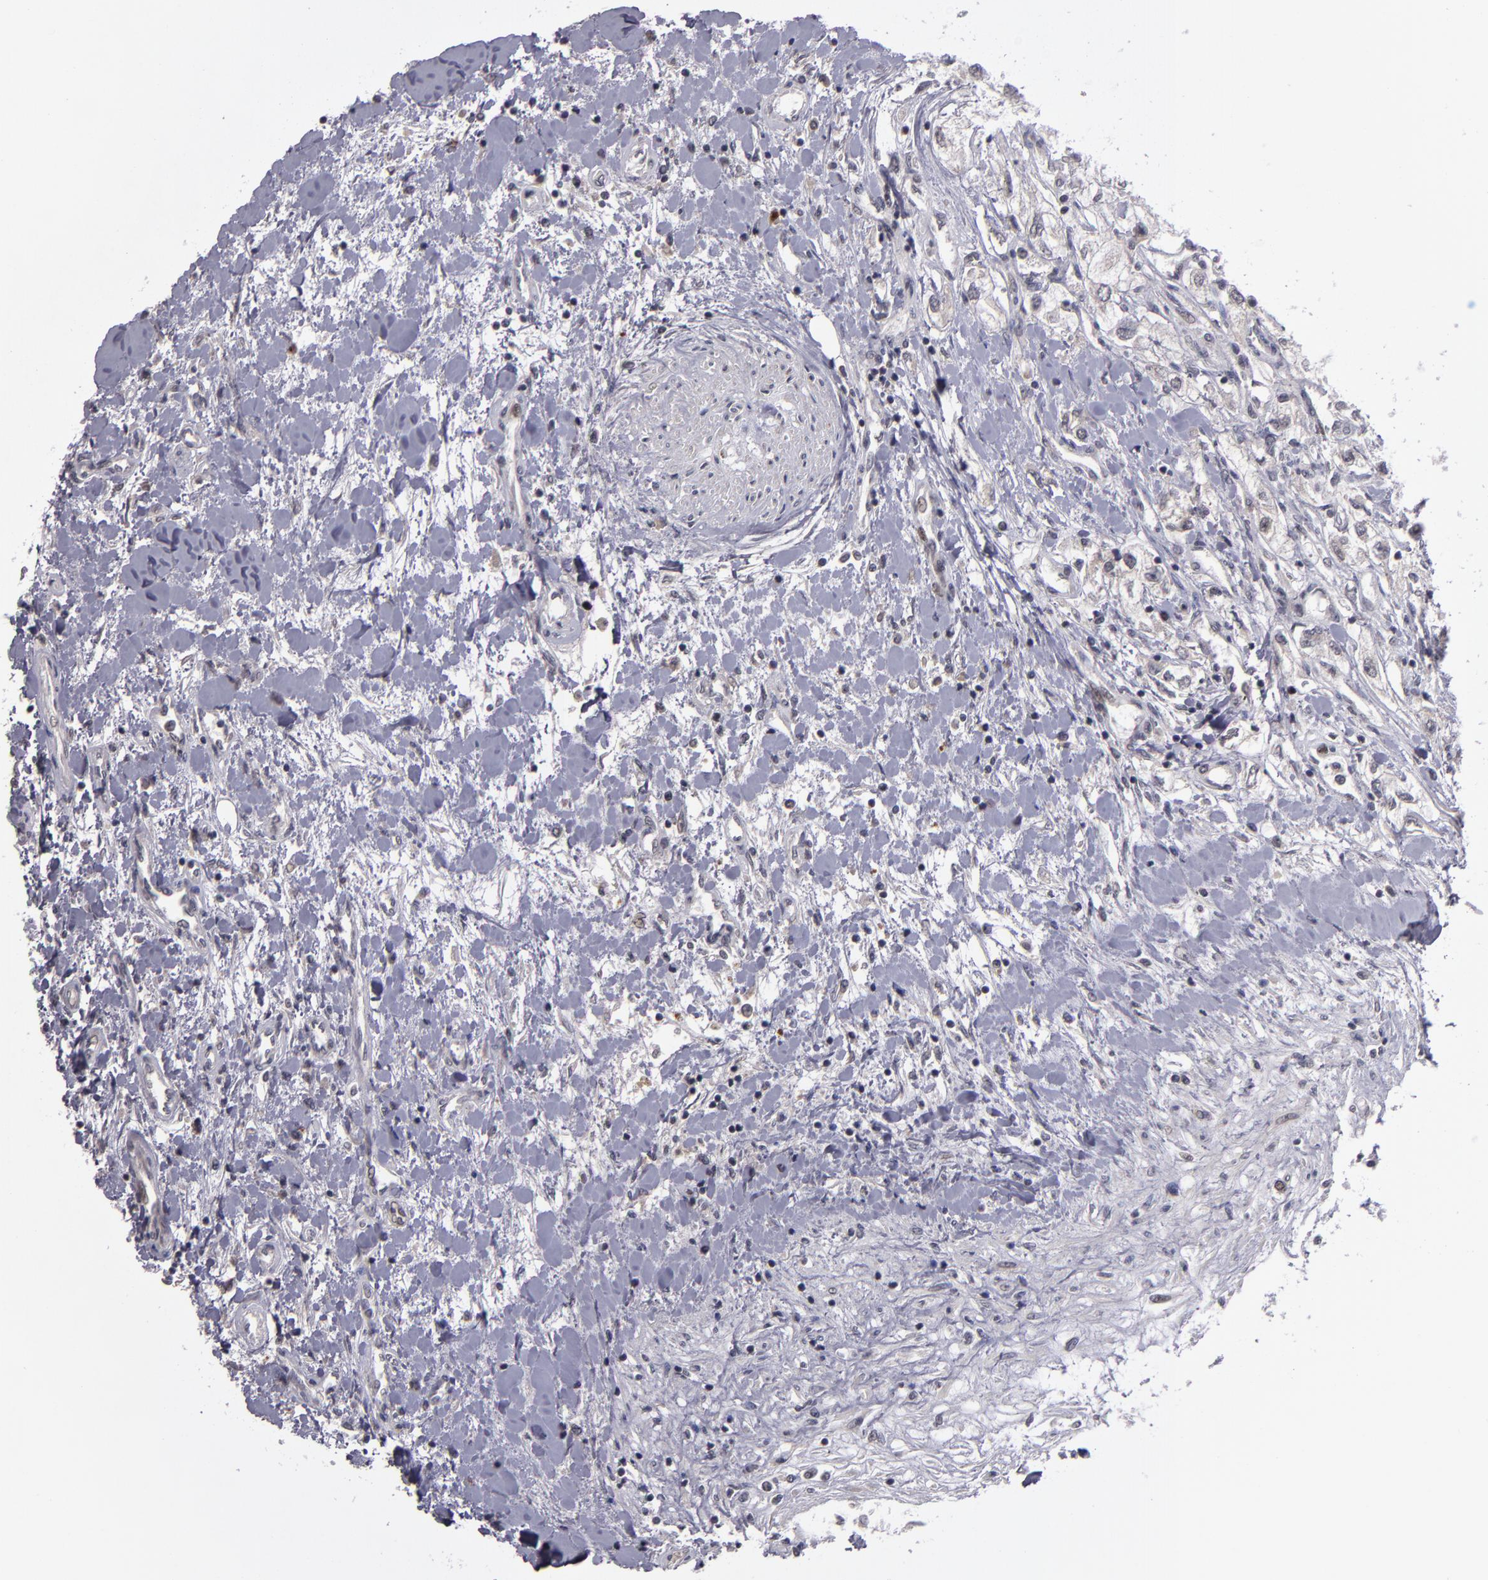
{"staining": {"intensity": "weak", "quantity": "<25%", "location": "nuclear"}, "tissue": "renal cancer", "cell_type": "Tumor cells", "image_type": "cancer", "snomed": [{"axis": "morphology", "description": "Adenocarcinoma, NOS"}, {"axis": "topography", "description": "Kidney"}], "caption": "This photomicrograph is of renal adenocarcinoma stained with IHC to label a protein in brown with the nuclei are counter-stained blue. There is no expression in tumor cells.", "gene": "CDC7", "patient": {"sex": "male", "age": 57}}